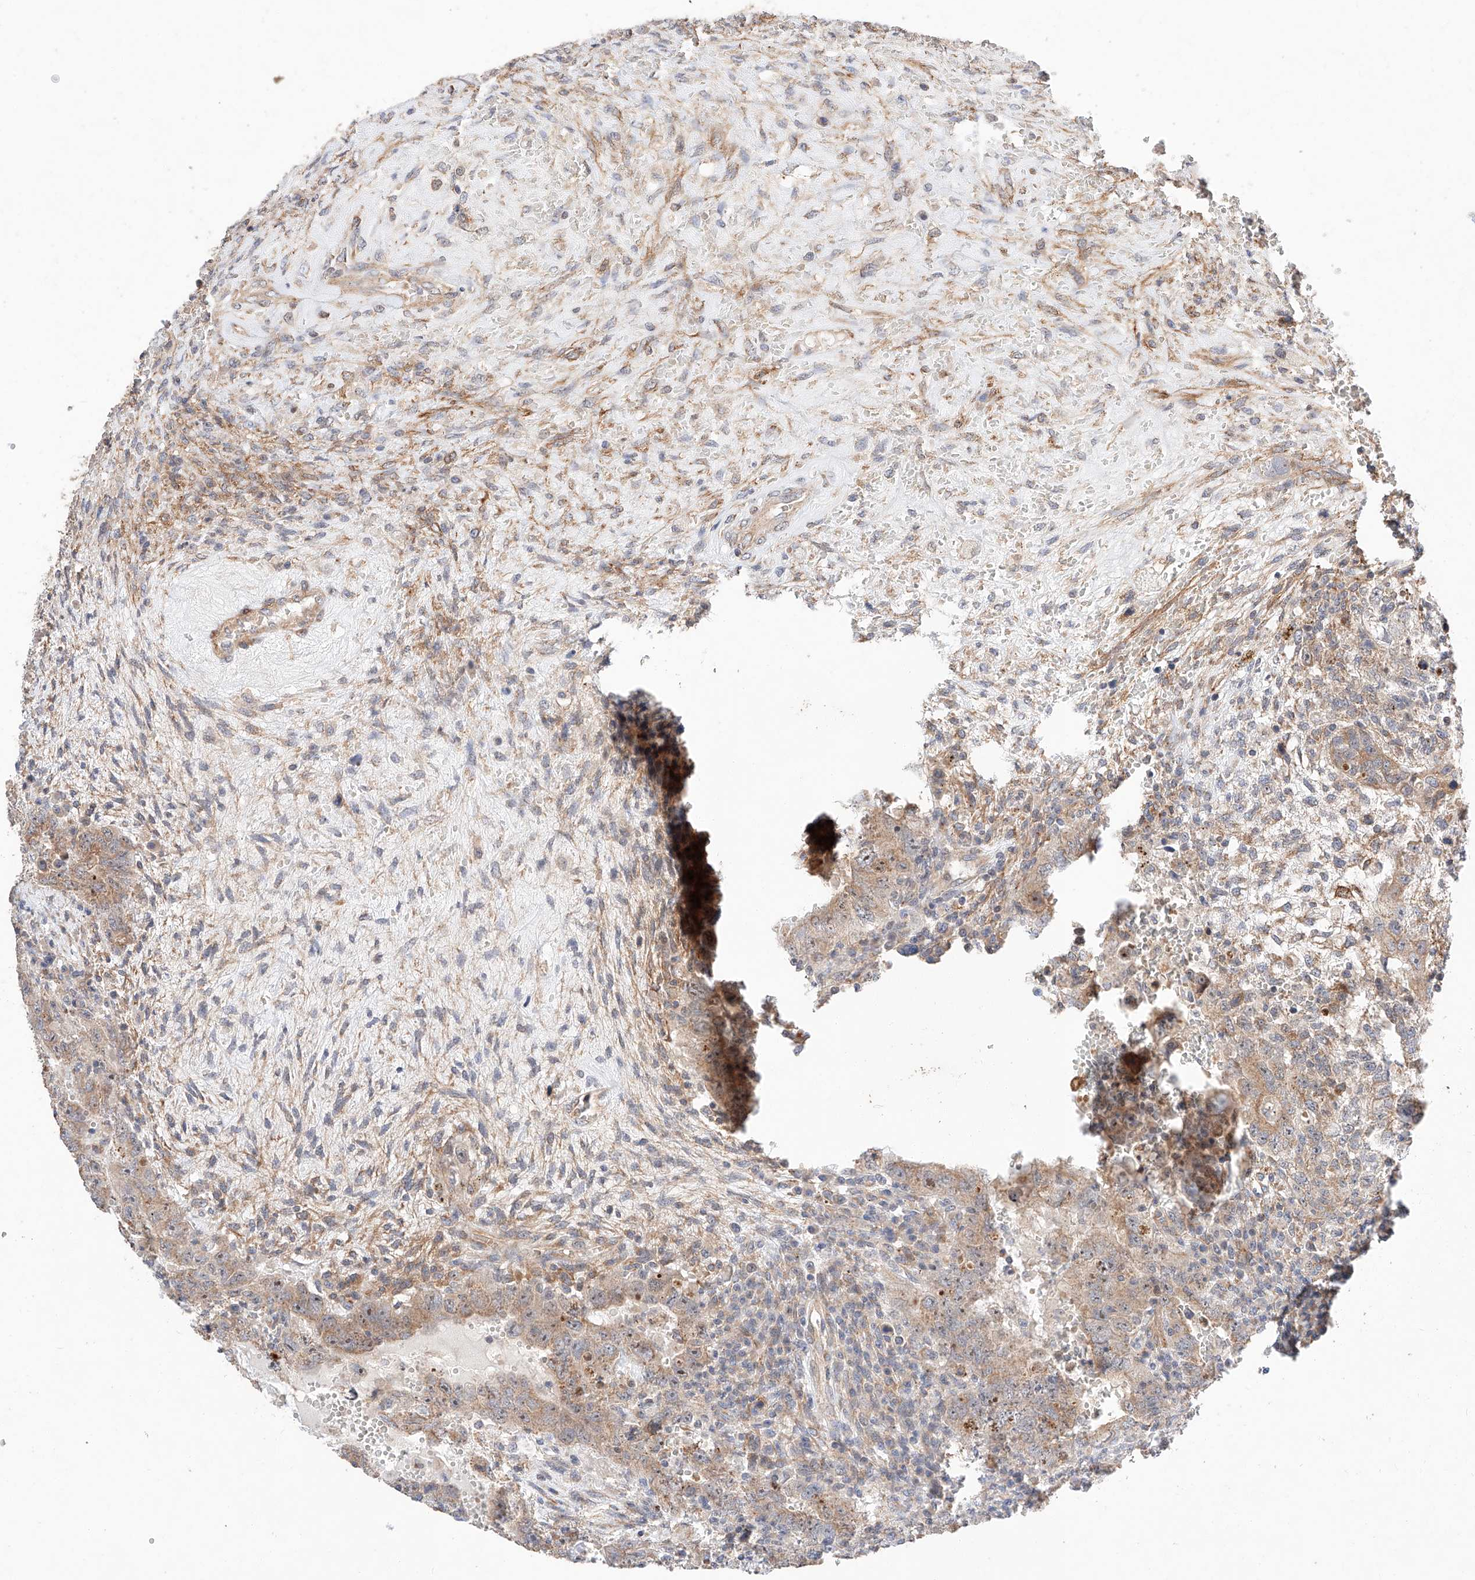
{"staining": {"intensity": "weak", "quantity": ">75%", "location": "cytoplasmic/membranous,nuclear"}, "tissue": "testis cancer", "cell_type": "Tumor cells", "image_type": "cancer", "snomed": [{"axis": "morphology", "description": "Carcinoma, Embryonal, NOS"}, {"axis": "topography", "description": "Testis"}], "caption": "Weak cytoplasmic/membranous and nuclear protein positivity is appreciated in about >75% of tumor cells in embryonal carcinoma (testis).", "gene": "RAB23", "patient": {"sex": "male", "age": 26}}